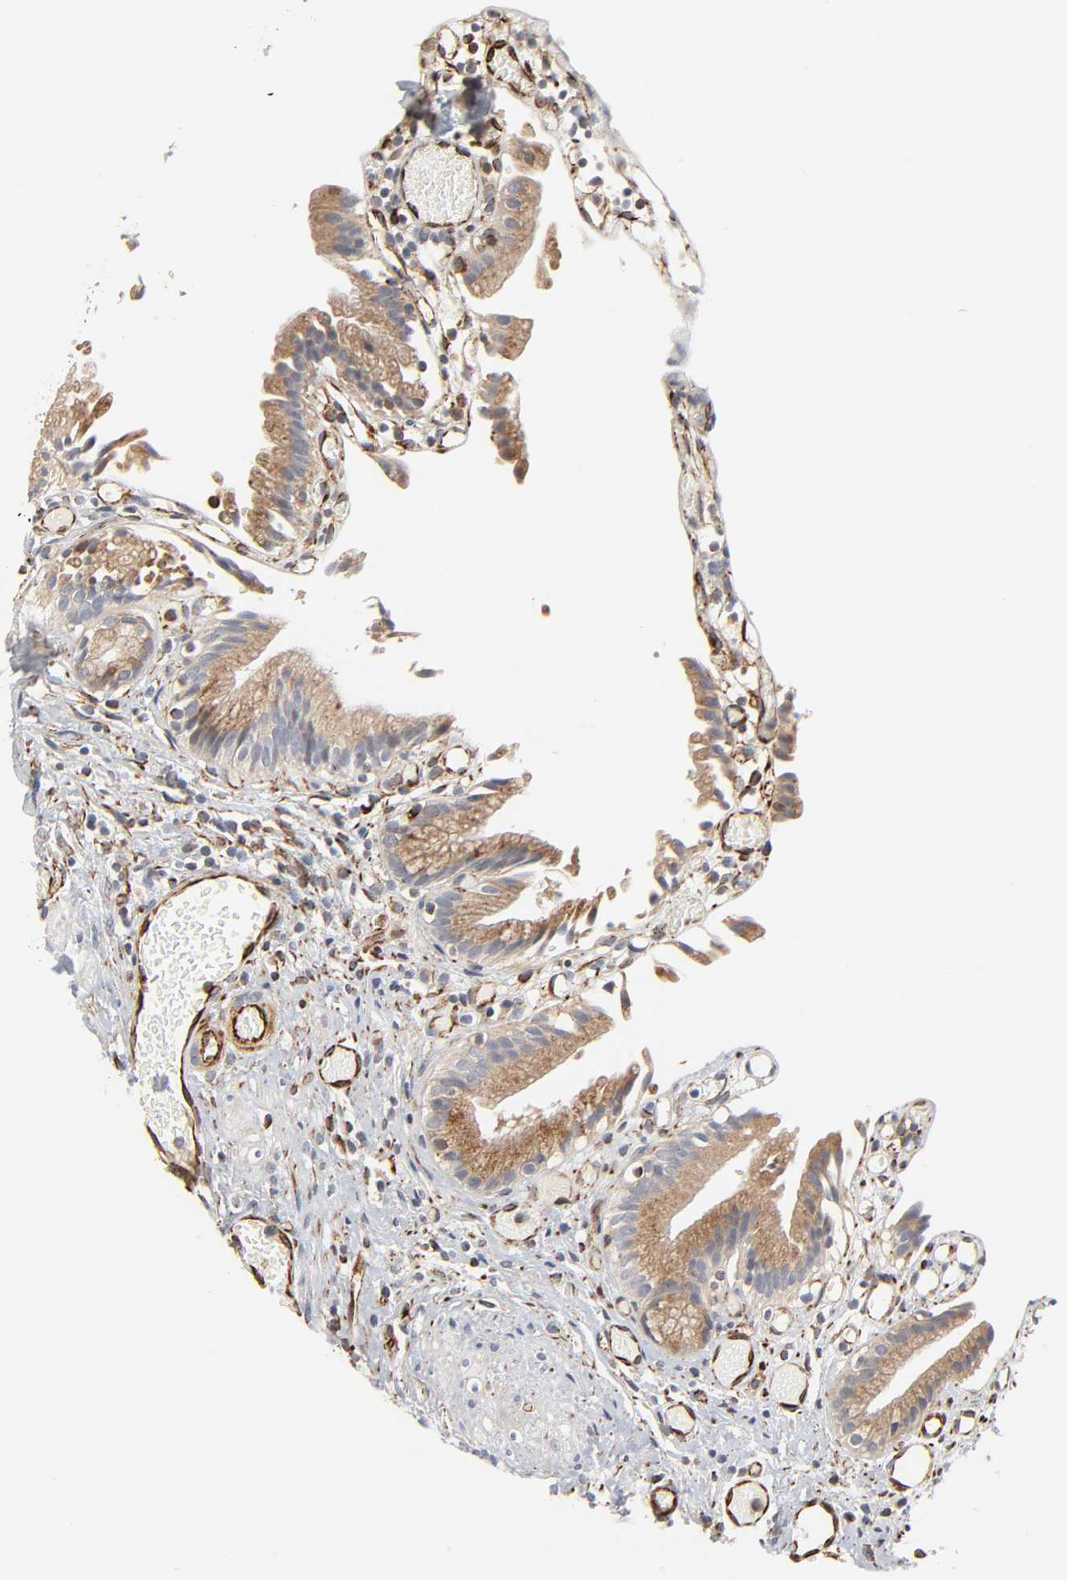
{"staining": {"intensity": "moderate", "quantity": ">75%", "location": "cytoplasmic/membranous"}, "tissue": "gallbladder", "cell_type": "Glandular cells", "image_type": "normal", "snomed": [{"axis": "morphology", "description": "Normal tissue, NOS"}, {"axis": "topography", "description": "Gallbladder"}], "caption": "DAB immunohistochemical staining of benign gallbladder displays moderate cytoplasmic/membranous protein expression in approximately >75% of glandular cells.", "gene": "REEP5", "patient": {"sex": "male", "age": 65}}